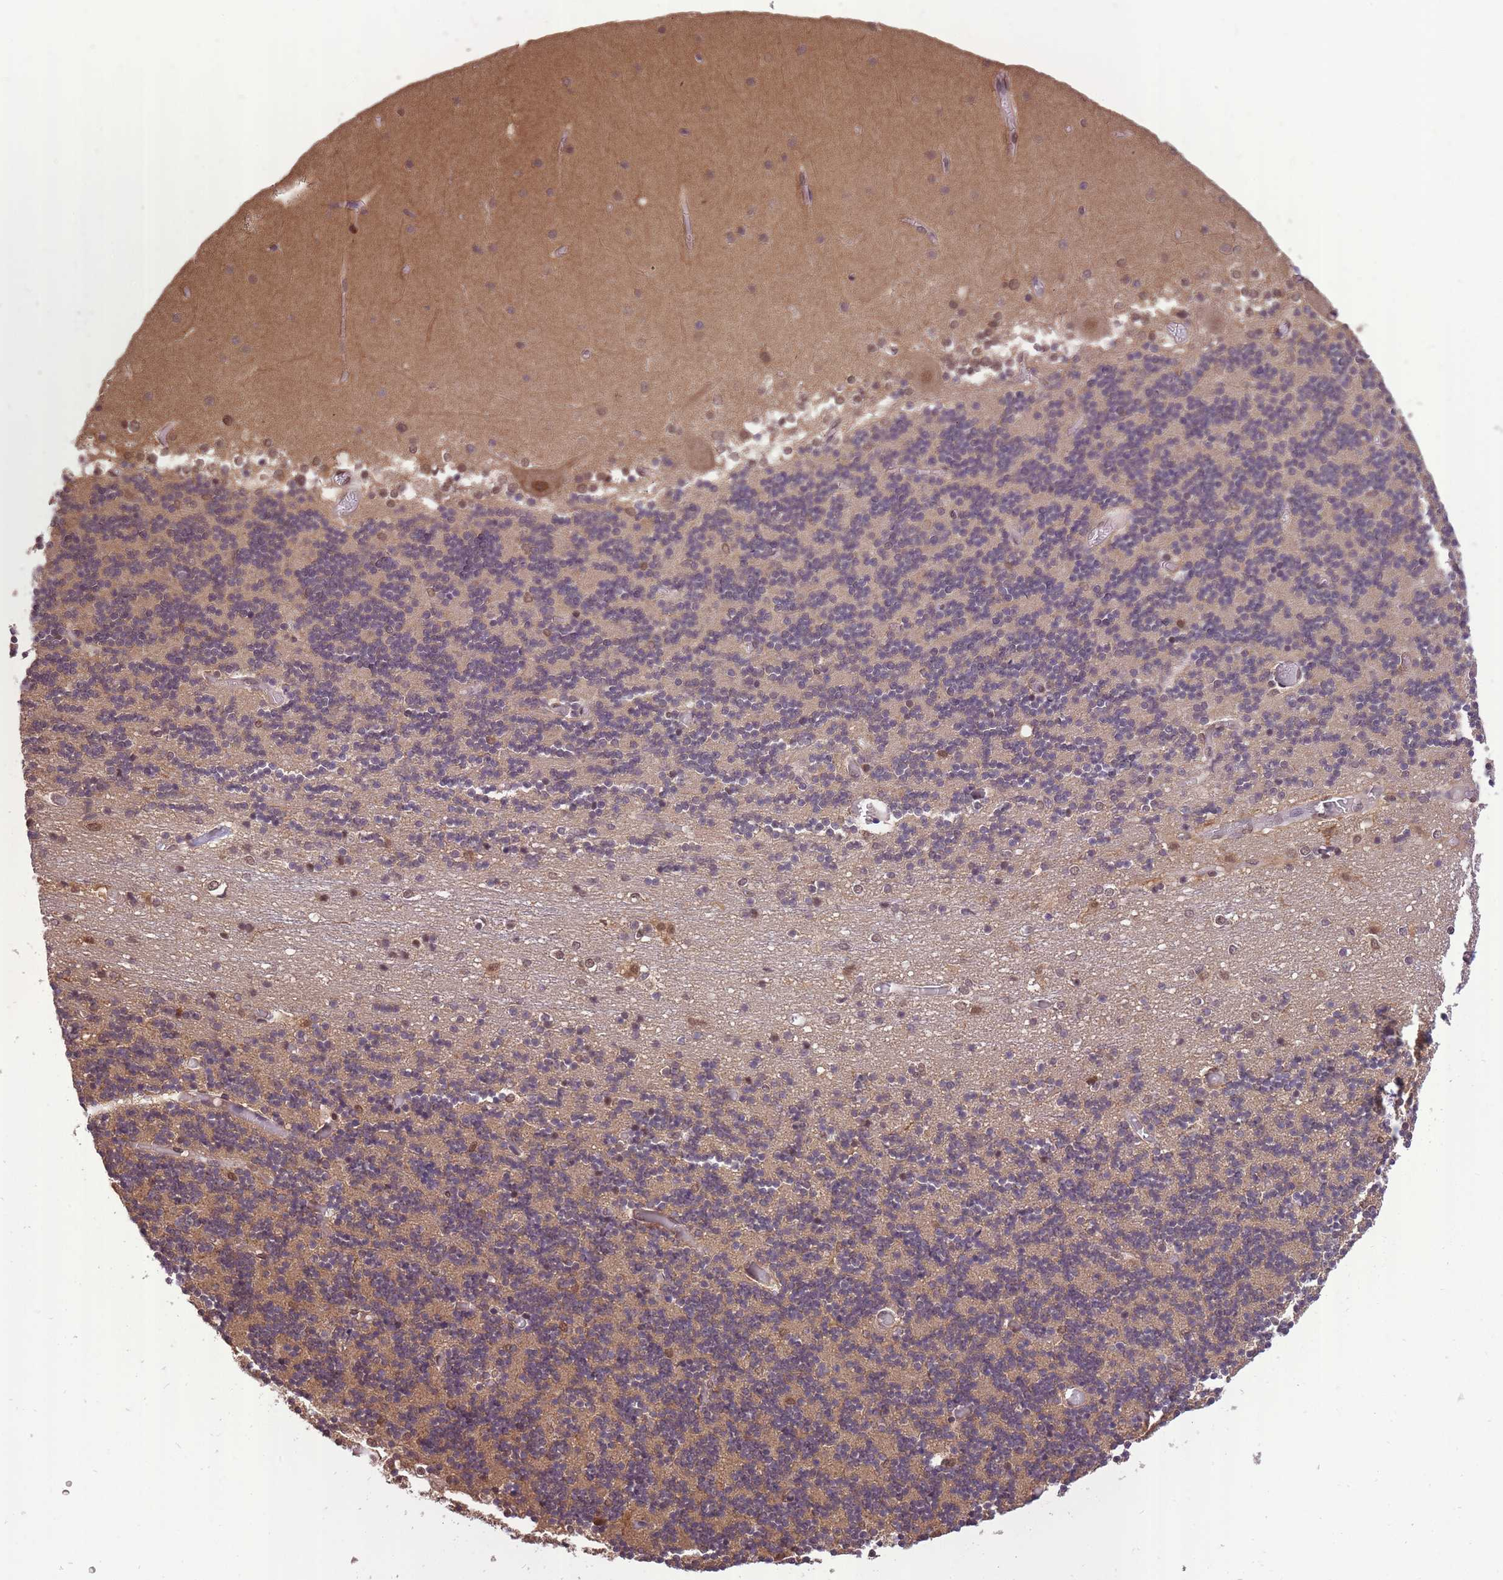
{"staining": {"intensity": "moderate", "quantity": "<25%", "location": "nuclear"}, "tissue": "cerebellum", "cell_type": "Cells in granular layer", "image_type": "normal", "snomed": [{"axis": "morphology", "description": "Normal tissue, NOS"}, {"axis": "topography", "description": "Cerebellum"}], "caption": "Normal cerebellum reveals moderate nuclear positivity in about <25% of cells in granular layer (brown staining indicates protein expression, while blue staining denotes nuclei)..", "gene": "CDIP1", "patient": {"sex": "female", "age": 28}}